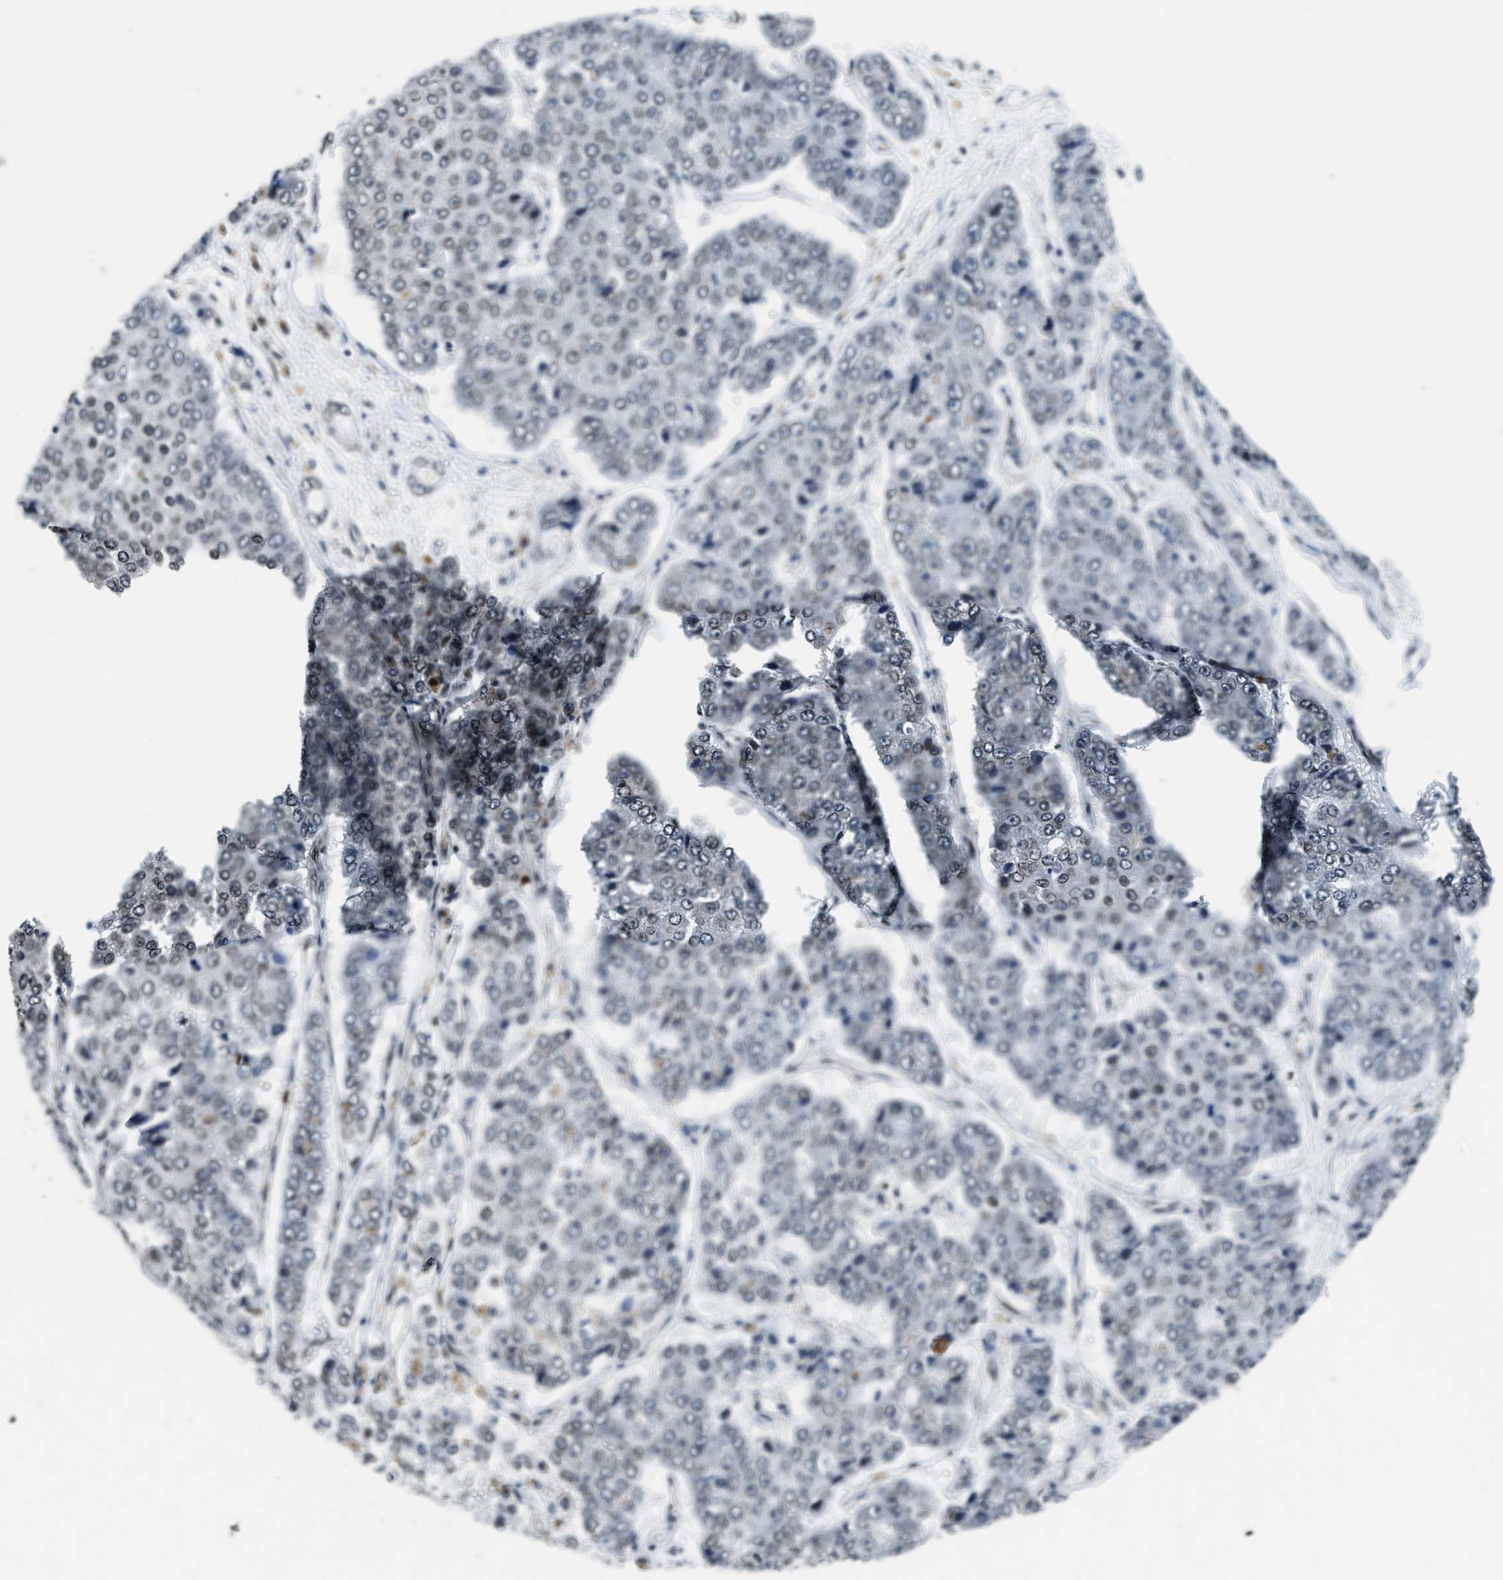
{"staining": {"intensity": "weak", "quantity": ">75%", "location": "nuclear"}, "tissue": "pancreatic cancer", "cell_type": "Tumor cells", "image_type": "cancer", "snomed": [{"axis": "morphology", "description": "Adenocarcinoma, NOS"}, {"axis": "topography", "description": "Pancreas"}], "caption": "Adenocarcinoma (pancreatic) stained for a protein displays weak nuclear positivity in tumor cells.", "gene": "ZC3HC1", "patient": {"sex": "male", "age": 50}}